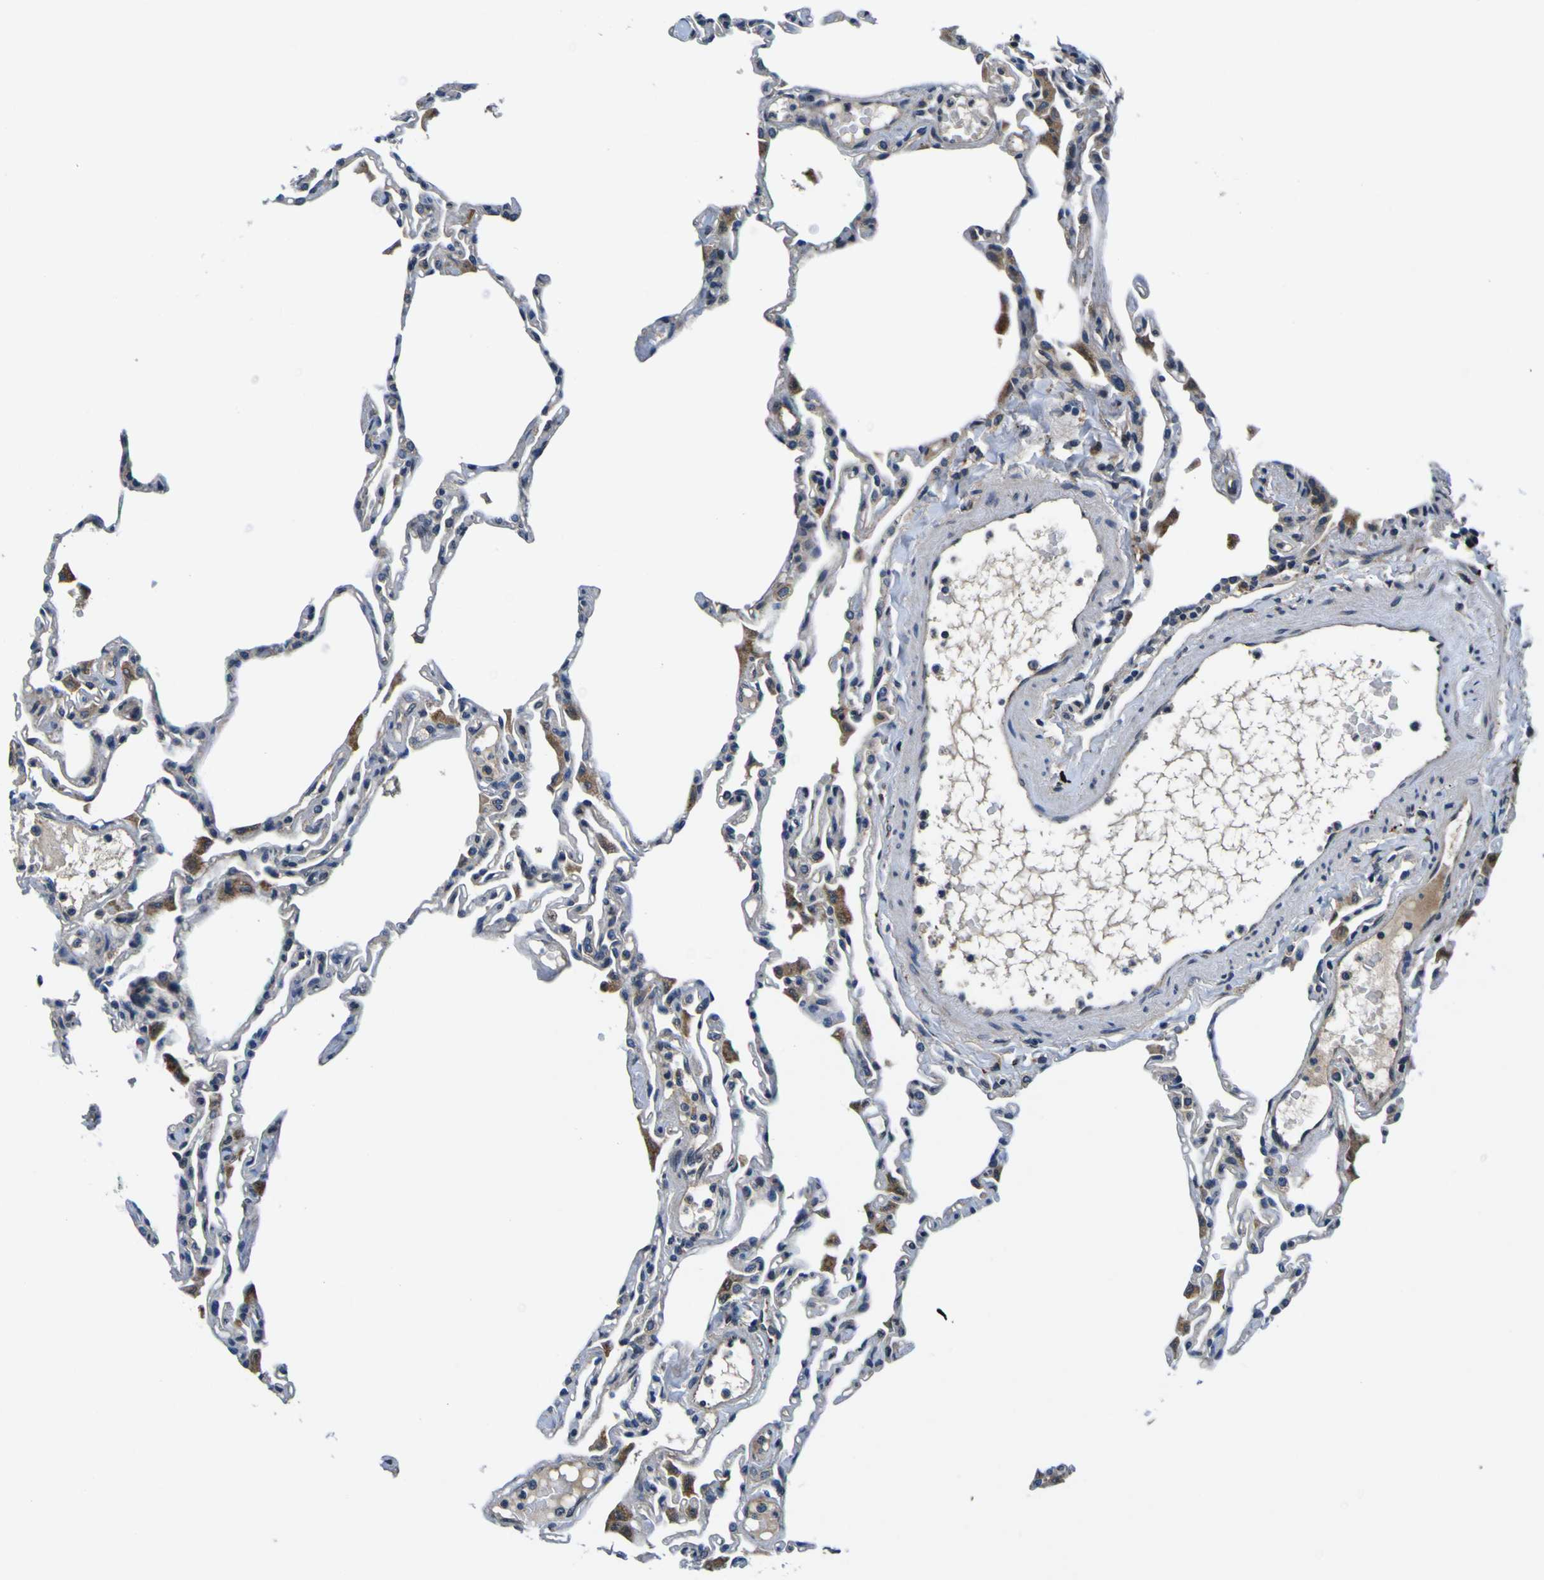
{"staining": {"intensity": "weak", "quantity": "<25%", "location": "cytoplasmic/membranous"}, "tissue": "lung", "cell_type": "Alveolar cells", "image_type": "normal", "snomed": [{"axis": "morphology", "description": "Normal tissue, NOS"}, {"axis": "topography", "description": "Lung"}], "caption": "Alveolar cells show no significant protein staining in benign lung.", "gene": "EPHB4", "patient": {"sex": "female", "age": 49}}